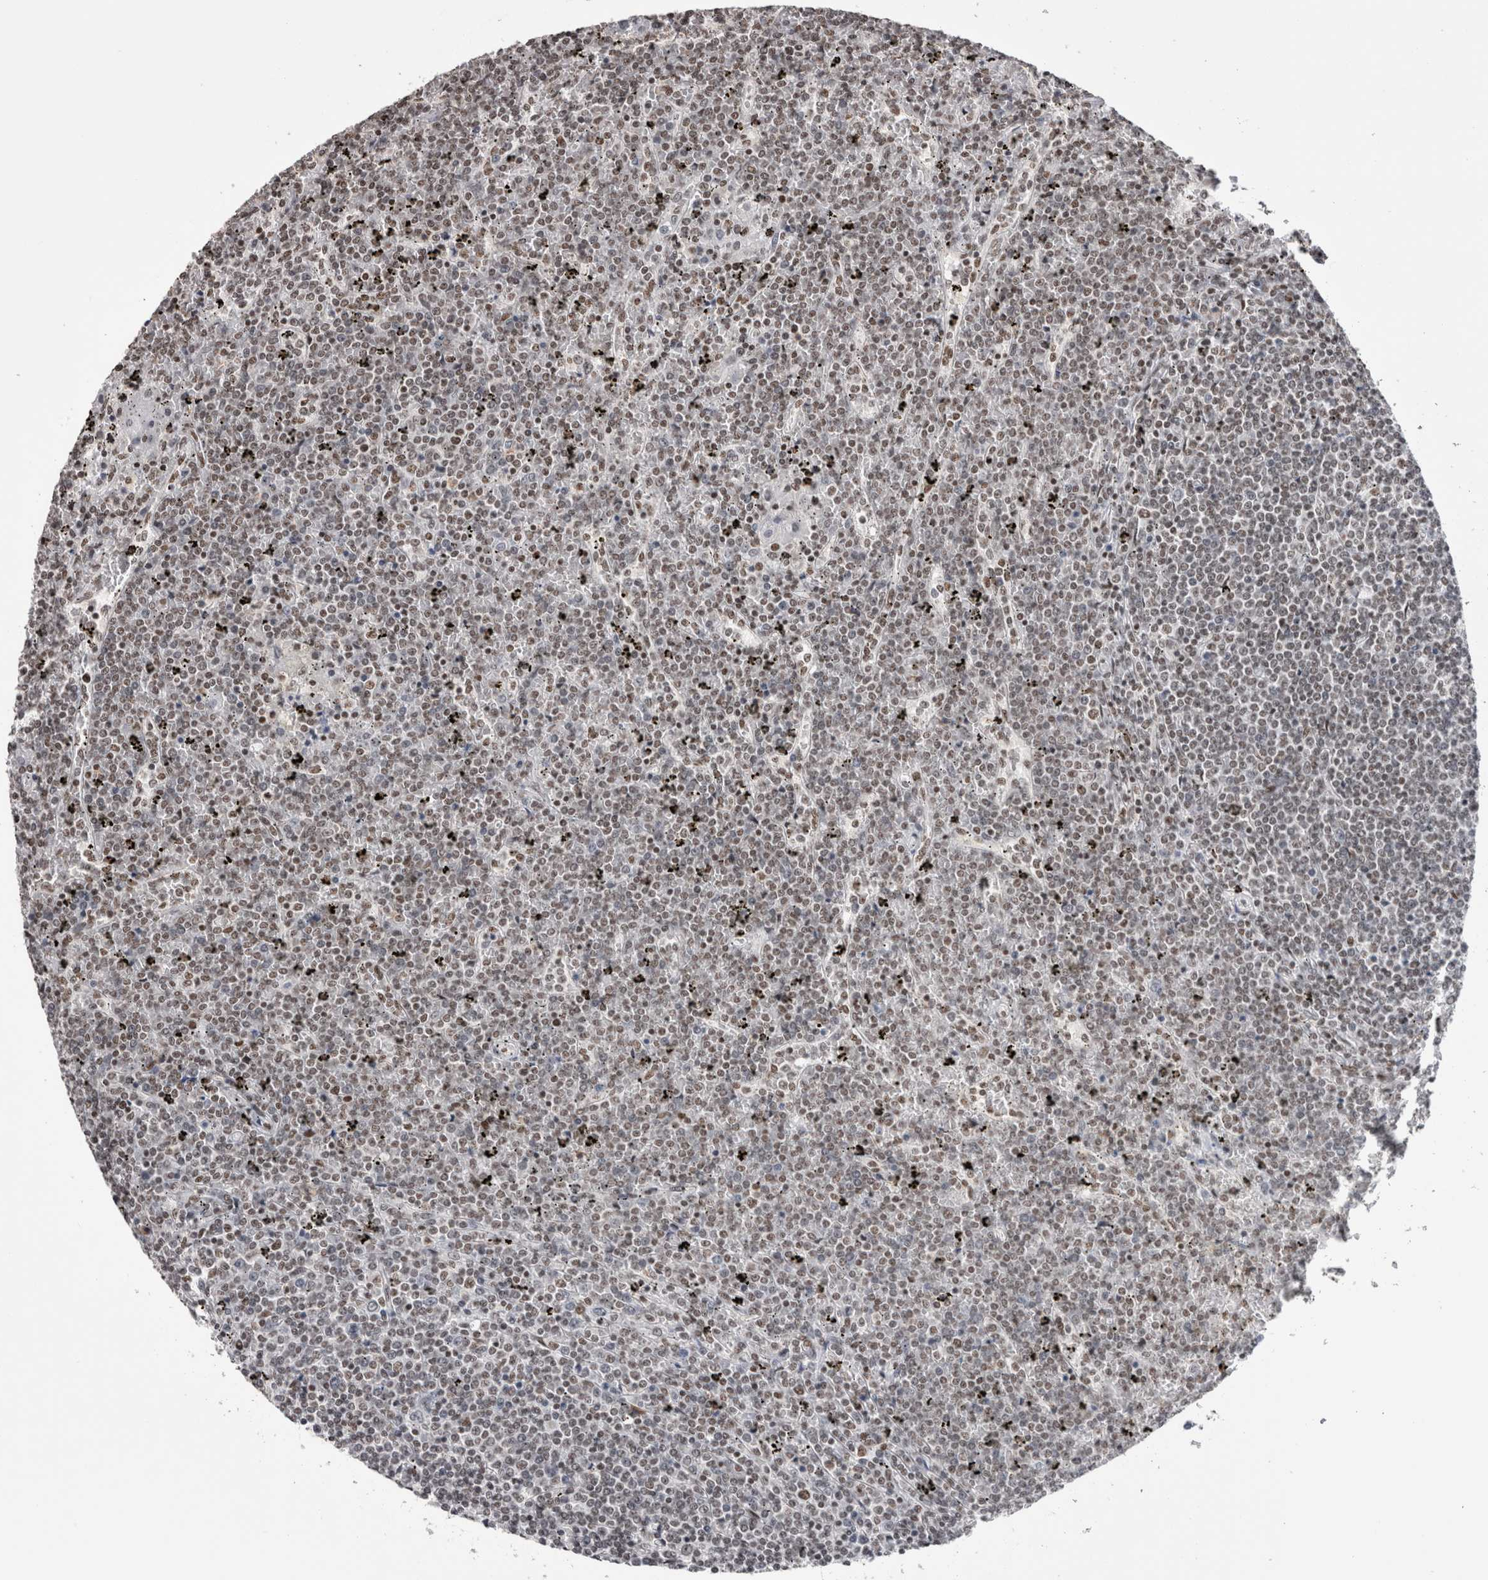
{"staining": {"intensity": "weak", "quantity": ">75%", "location": "nuclear"}, "tissue": "lymphoma", "cell_type": "Tumor cells", "image_type": "cancer", "snomed": [{"axis": "morphology", "description": "Malignant lymphoma, non-Hodgkin's type, Low grade"}, {"axis": "topography", "description": "Spleen"}], "caption": "Brown immunohistochemical staining in human malignant lymphoma, non-Hodgkin's type (low-grade) shows weak nuclear positivity in approximately >75% of tumor cells.", "gene": "SMC1A", "patient": {"sex": "female", "age": 19}}